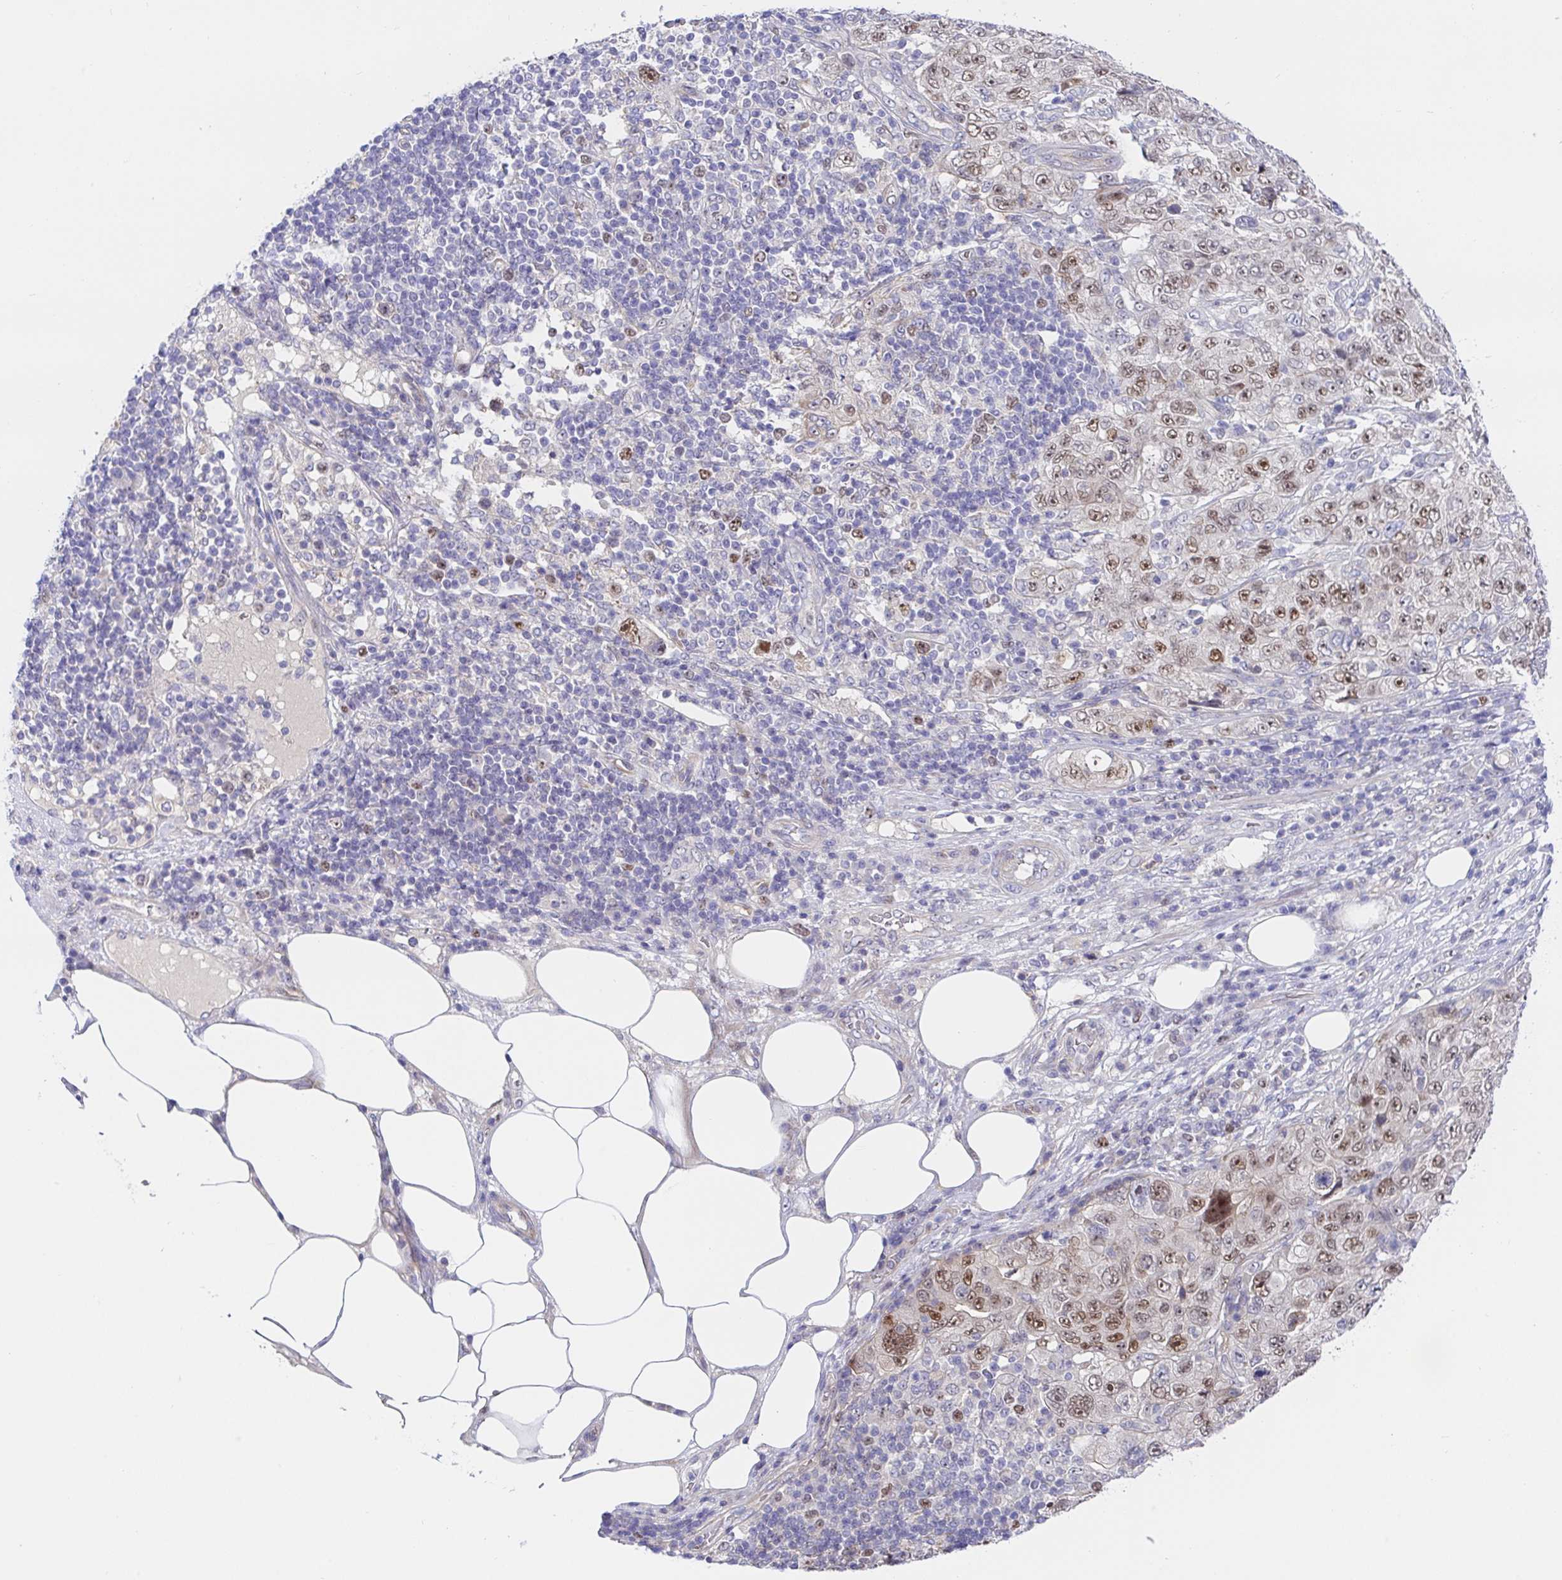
{"staining": {"intensity": "moderate", "quantity": ">75%", "location": "nuclear"}, "tissue": "pancreatic cancer", "cell_type": "Tumor cells", "image_type": "cancer", "snomed": [{"axis": "morphology", "description": "Adenocarcinoma, NOS"}, {"axis": "topography", "description": "Pancreas"}], "caption": "Protein expression analysis of human adenocarcinoma (pancreatic) reveals moderate nuclear positivity in approximately >75% of tumor cells.", "gene": "TIMELESS", "patient": {"sex": "male", "age": 68}}